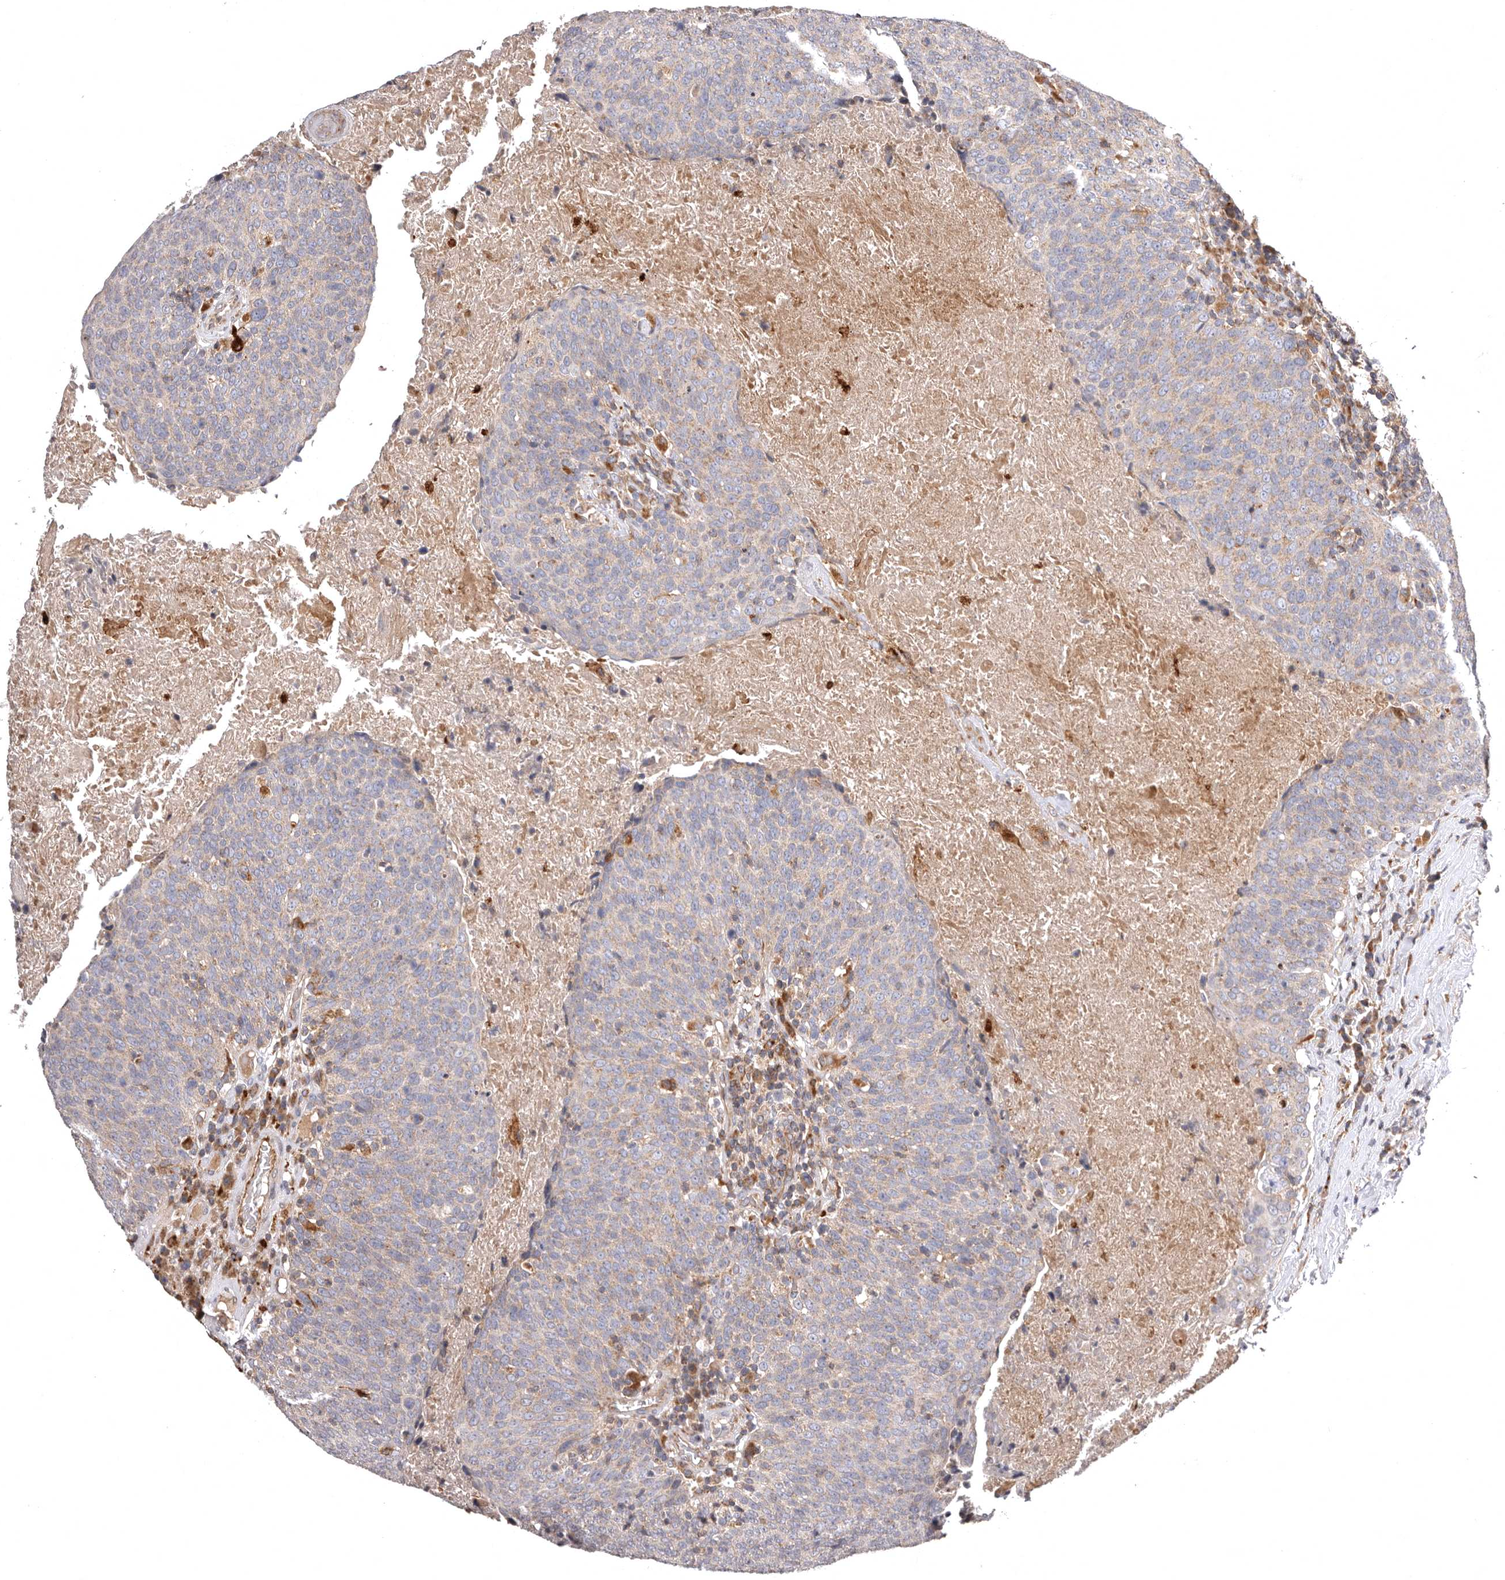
{"staining": {"intensity": "negative", "quantity": "none", "location": "none"}, "tissue": "head and neck cancer", "cell_type": "Tumor cells", "image_type": "cancer", "snomed": [{"axis": "morphology", "description": "Squamous cell carcinoma, NOS"}, {"axis": "morphology", "description": "Squamous cell carcinoma, metastatic, NOS"}, {"axis": "topography", "description": "Lymph node"}, {"axis": "topography", "description": "Head-Neck"}], "caption": "Head and neck metastatic squamous cell carcinoma was stained to show a protein in brown. There is no significant positivity in tumor cells.", "gene": "ADCY2", "patient": {"sex": "male", "age": 62}}